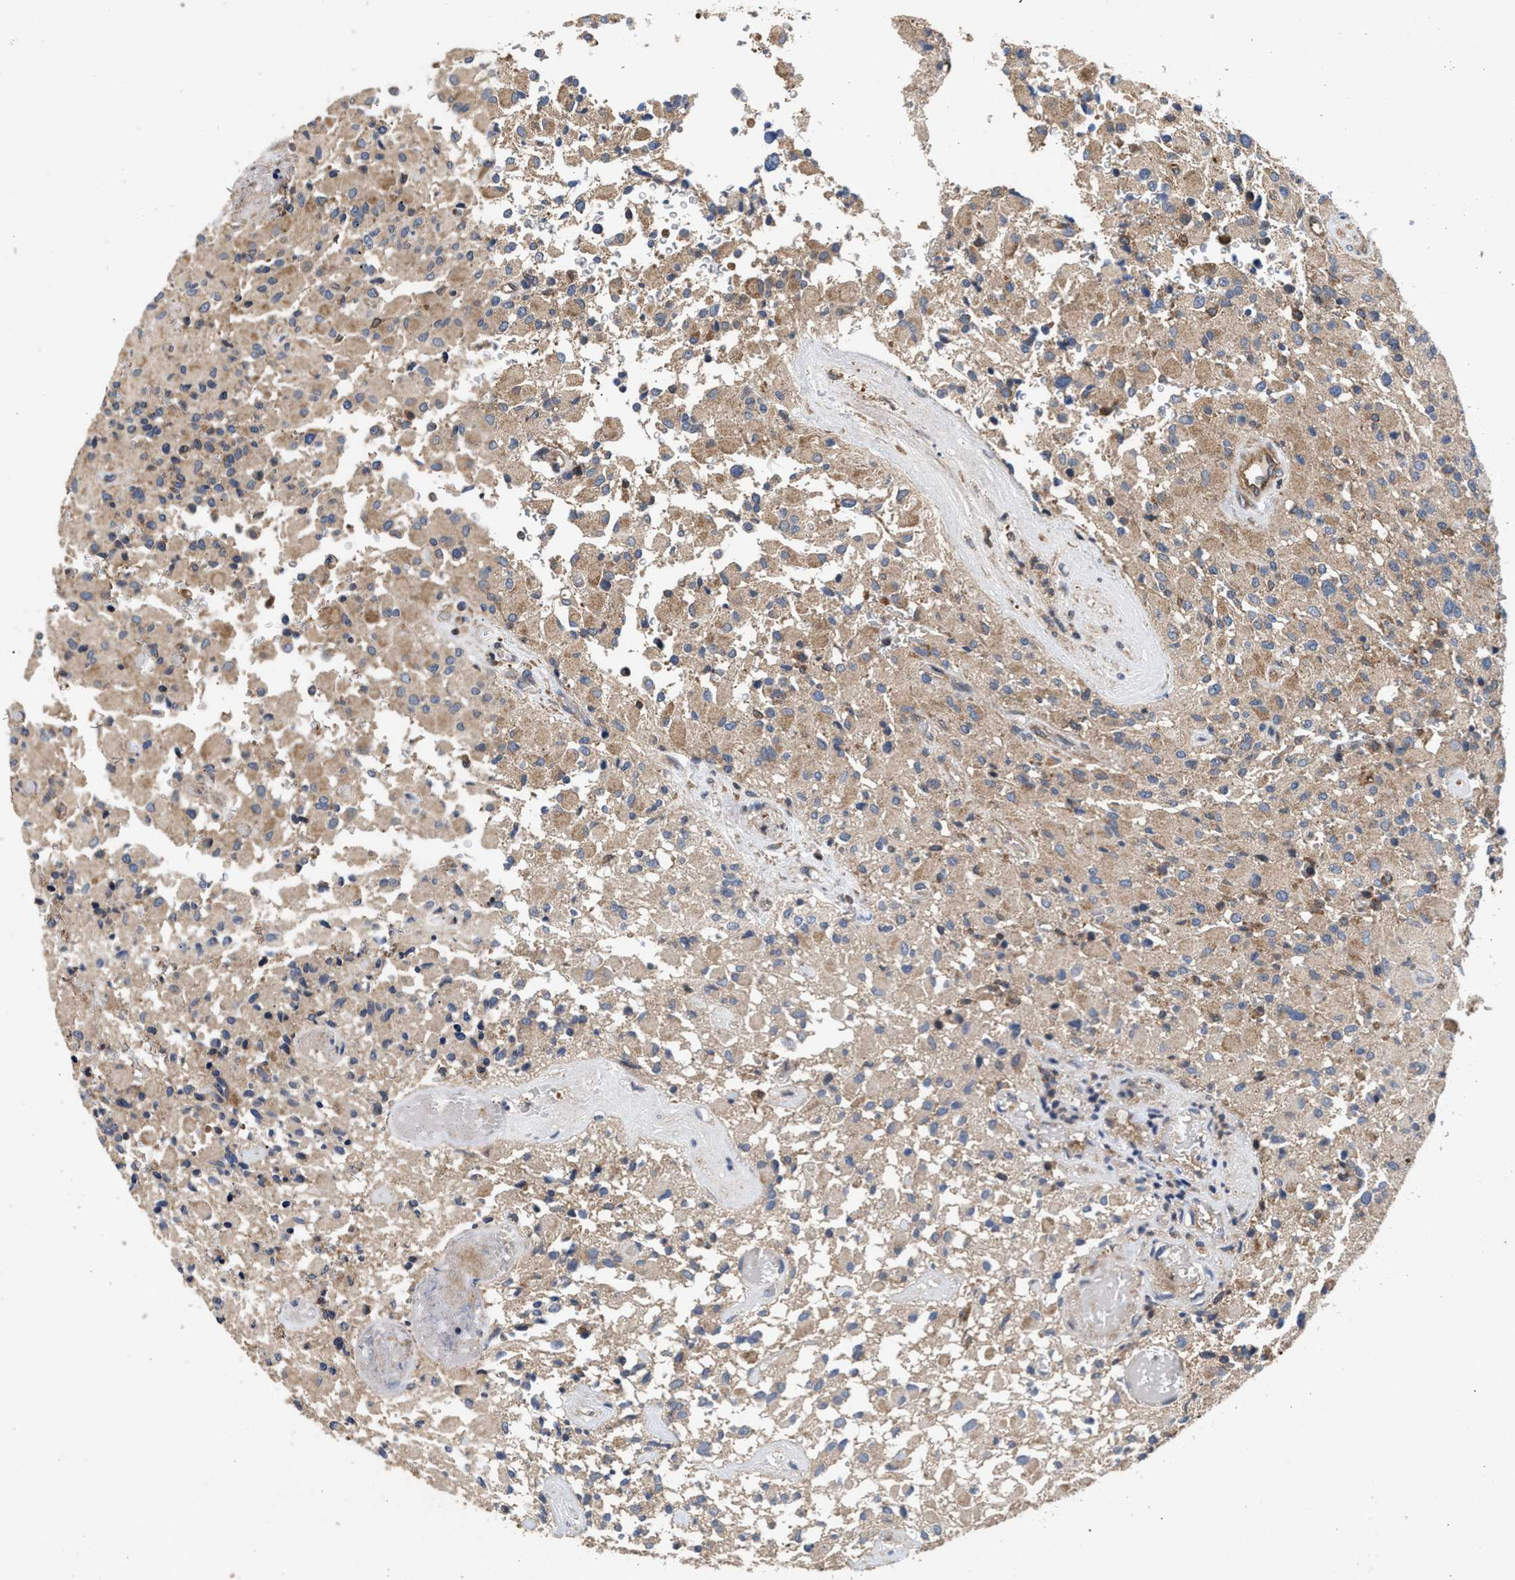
{"staining": {"intensity": "weak", "quantity": ">75%", "location": "cytoplasmic/membranous"}, "tissue": "glioma", "cell_type": "Tumor cells", "image_type": "cancer", "snomed": [{"axis": "morphology", "description": "Glioma, malignant, High grade"}, {"axis": "topography", "description": "Brain"}], "caption": "High-magnification brightfield microscopy of high-grade glioma (malignant) stained with DAB (3,3'-diaminobenzidine) (brown) and counterstained with hematoxylin (blue). tumor cells exhibit weak cytoplasmic/membranous positivity is present in approximately>75% of cells.", "gene": "NFKB2", "patient": {"sex": "male", "age": 71}}